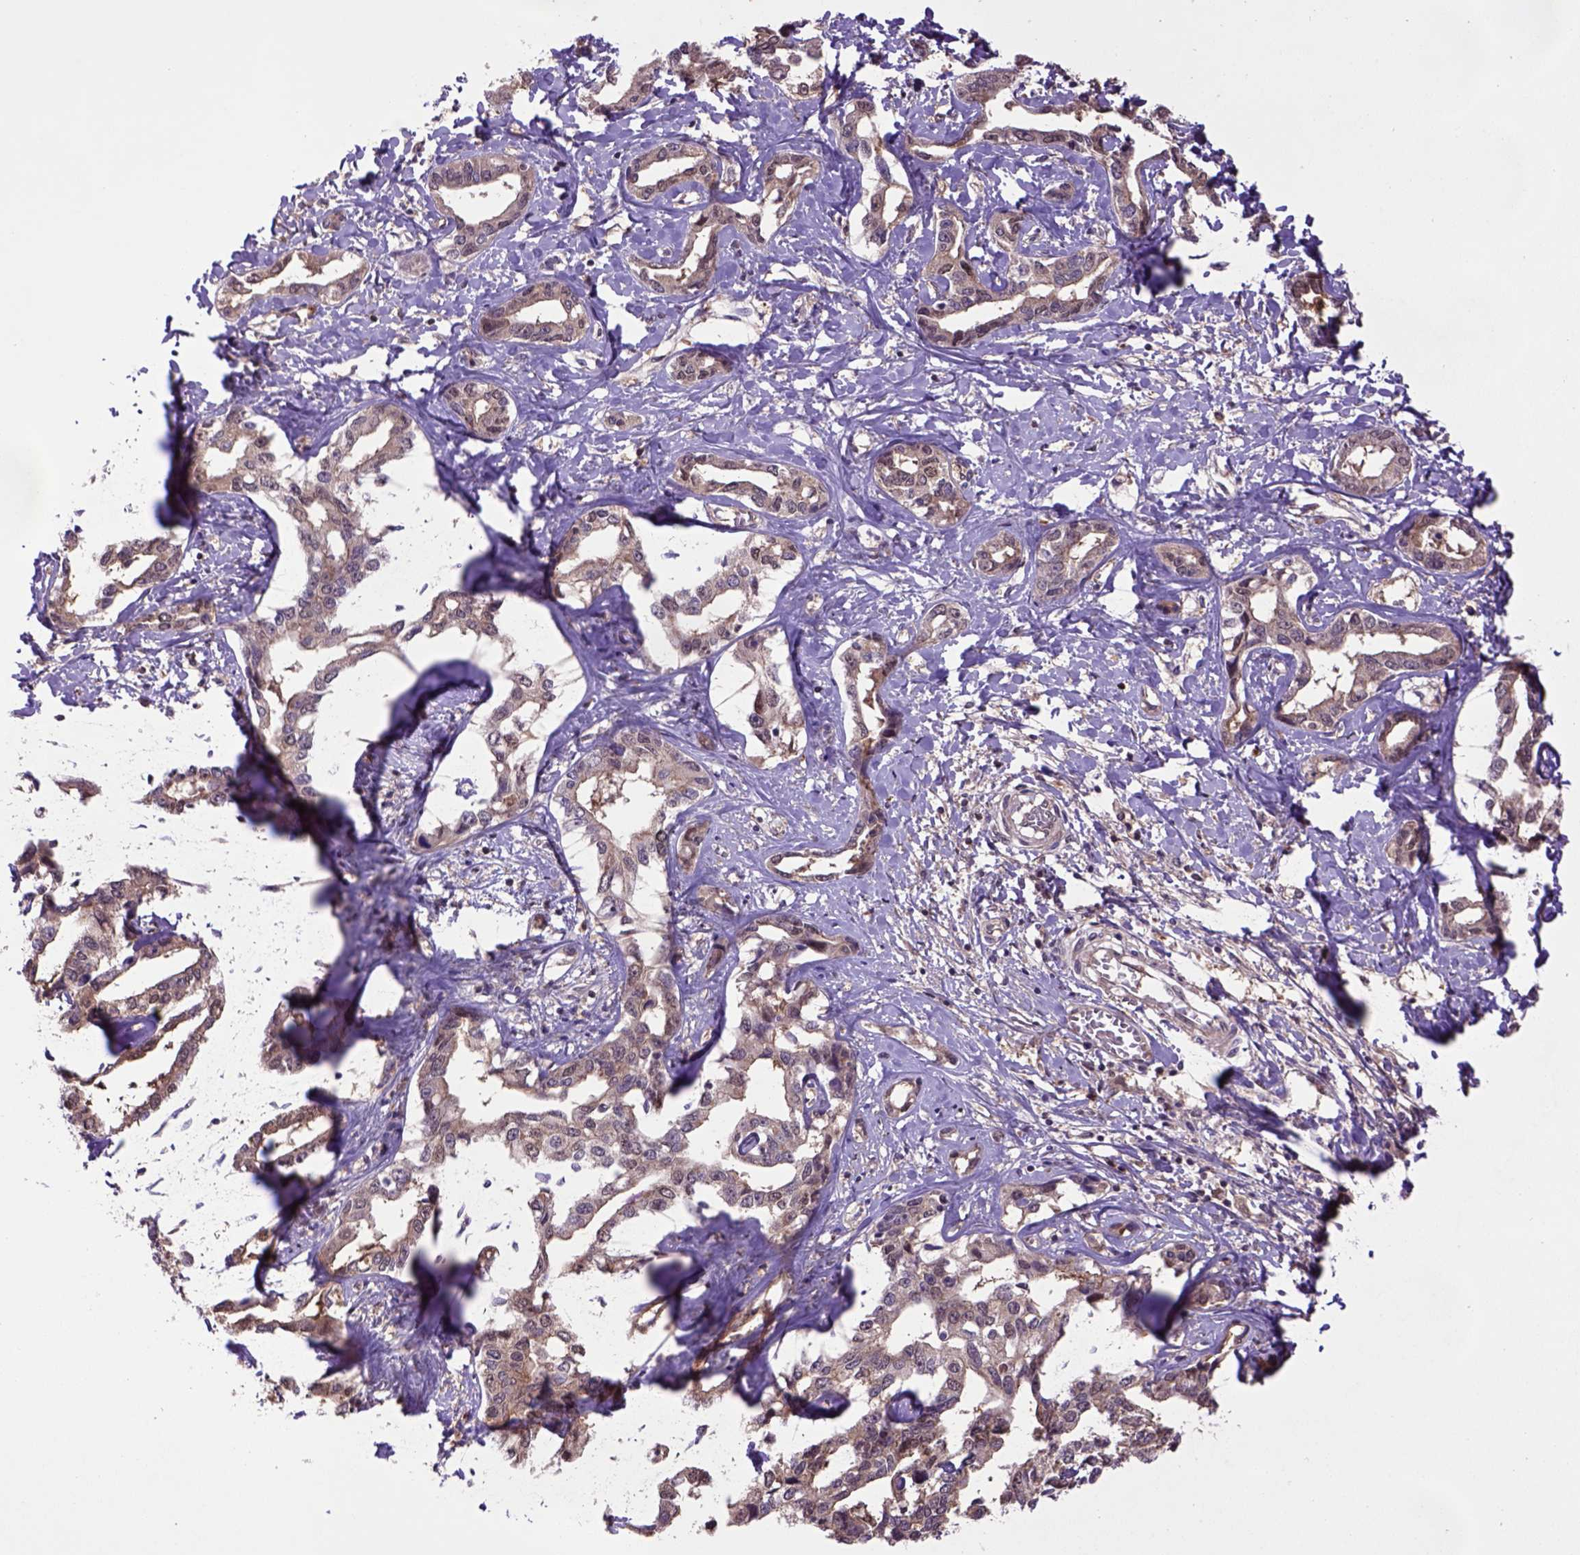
{"staining": {"intensity": "moderate", "quantity": ">75%", "location": "cytoplasmic/membranous"}, "tissue": "liver cancer", "cell_type": "Tumor cells", "image_type": "cancer", "snomed": [{"axis": "morphology", "description": "Cholangiocarcinoma"}, {"axis": "topography", "description": "Liver"}], "caption": "Protein expression analysis of liver cancer (cholangiocarcinoma) demonstrates moderate cytoplasmic/membranous expression in about >75% of tumor cells.", "gene": "HSPBP1", "patient": {"sex": "male", "age": 59}}